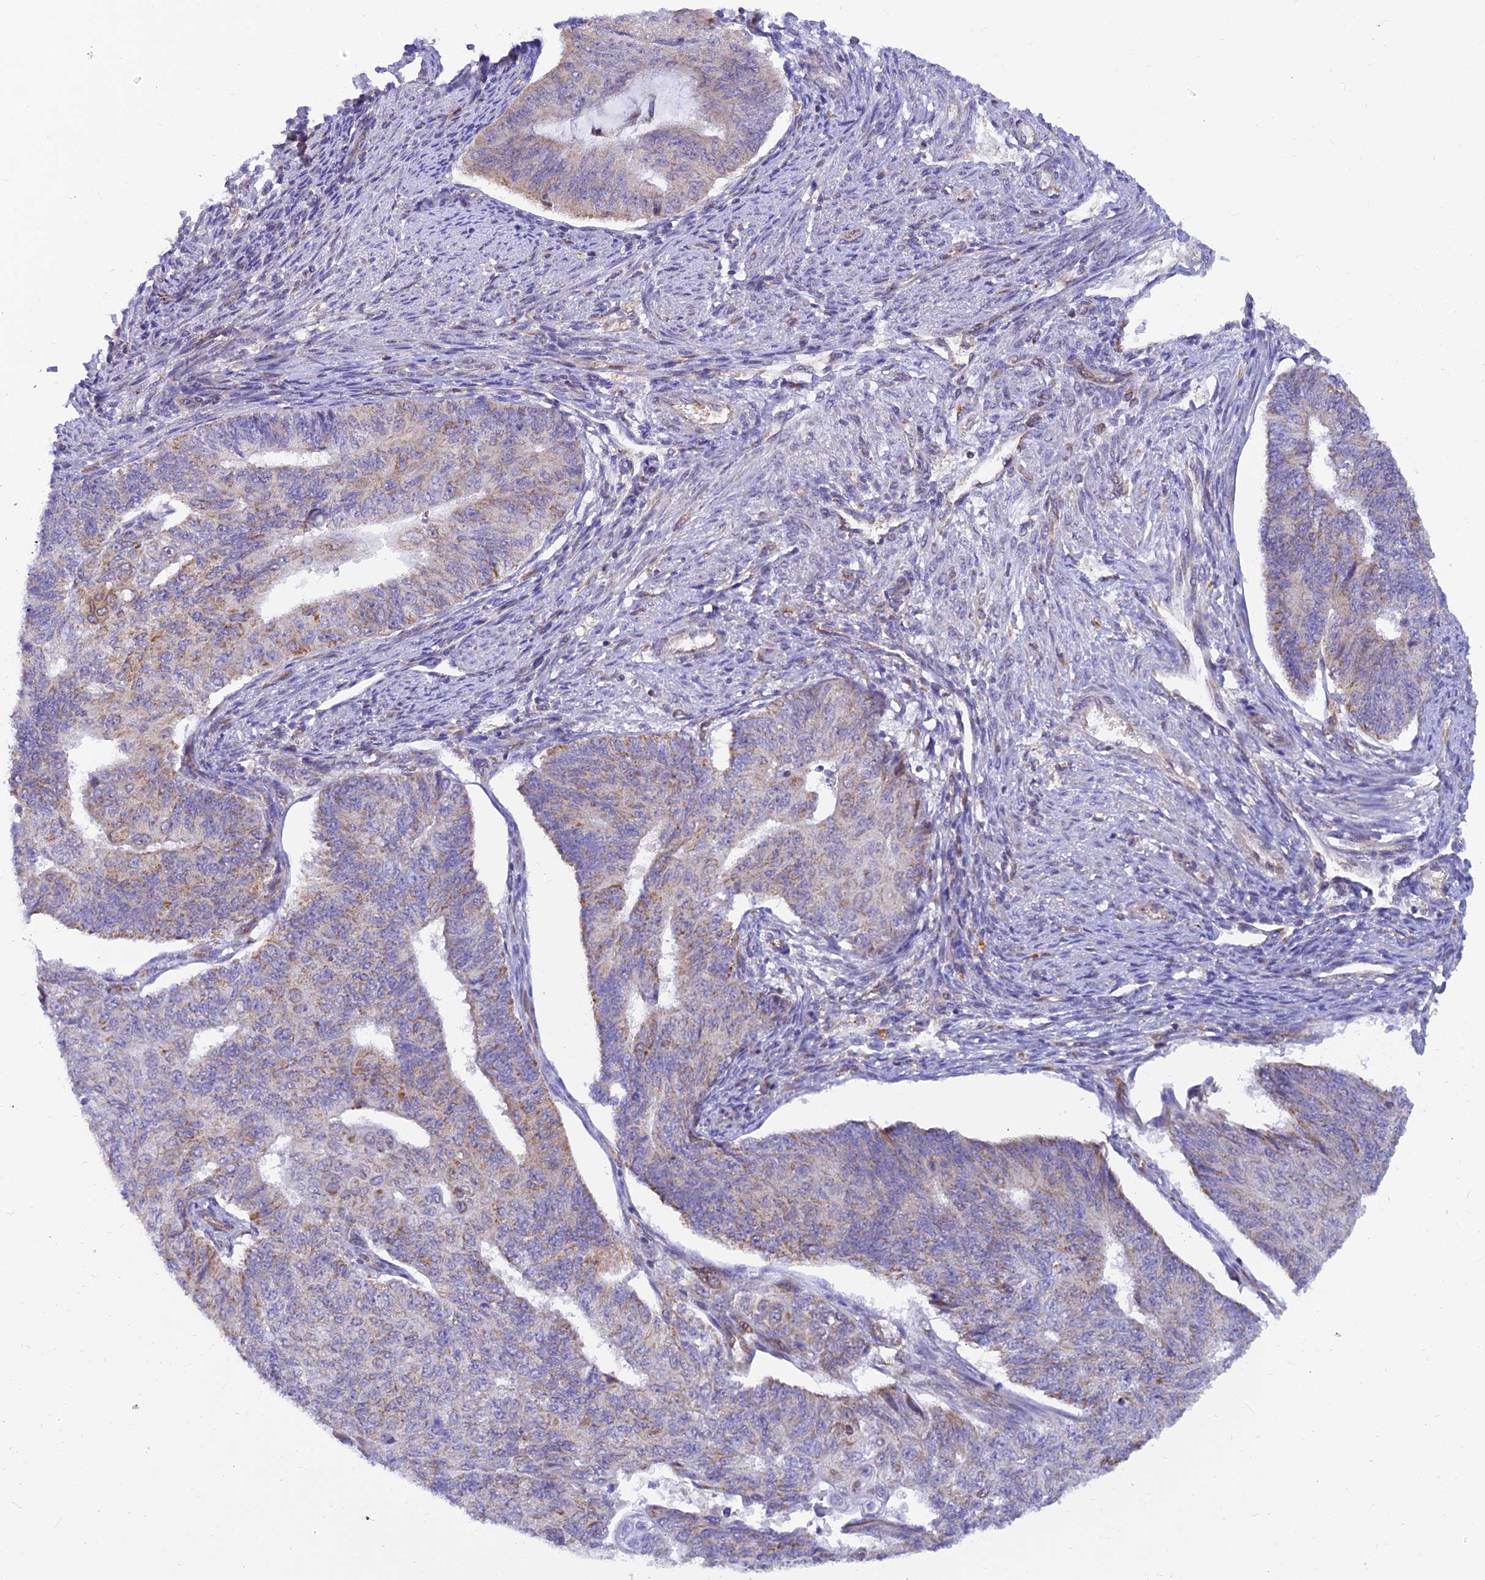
{"staining": {"intensity": "weak", "quantity": "<25%", "location": "cytoplasmic/membranous"}, "tissue": "endometrial cancer", "cell_type": "Tumor cells", "image_type": "cancer", "snomed": [{"axis": "morphology", "description": "Adenocarcinoma, NOS"}, {"axis": "topography", "description": "Endometrium"}], "caption": "DAB (3,3'-diaminobenzidine) immunohistochemical staining of human endometrial cancer shows no significant staining in tumor cells.", "gene": "LYSMD2", "patient": {"sex": "female", "age": 32}}